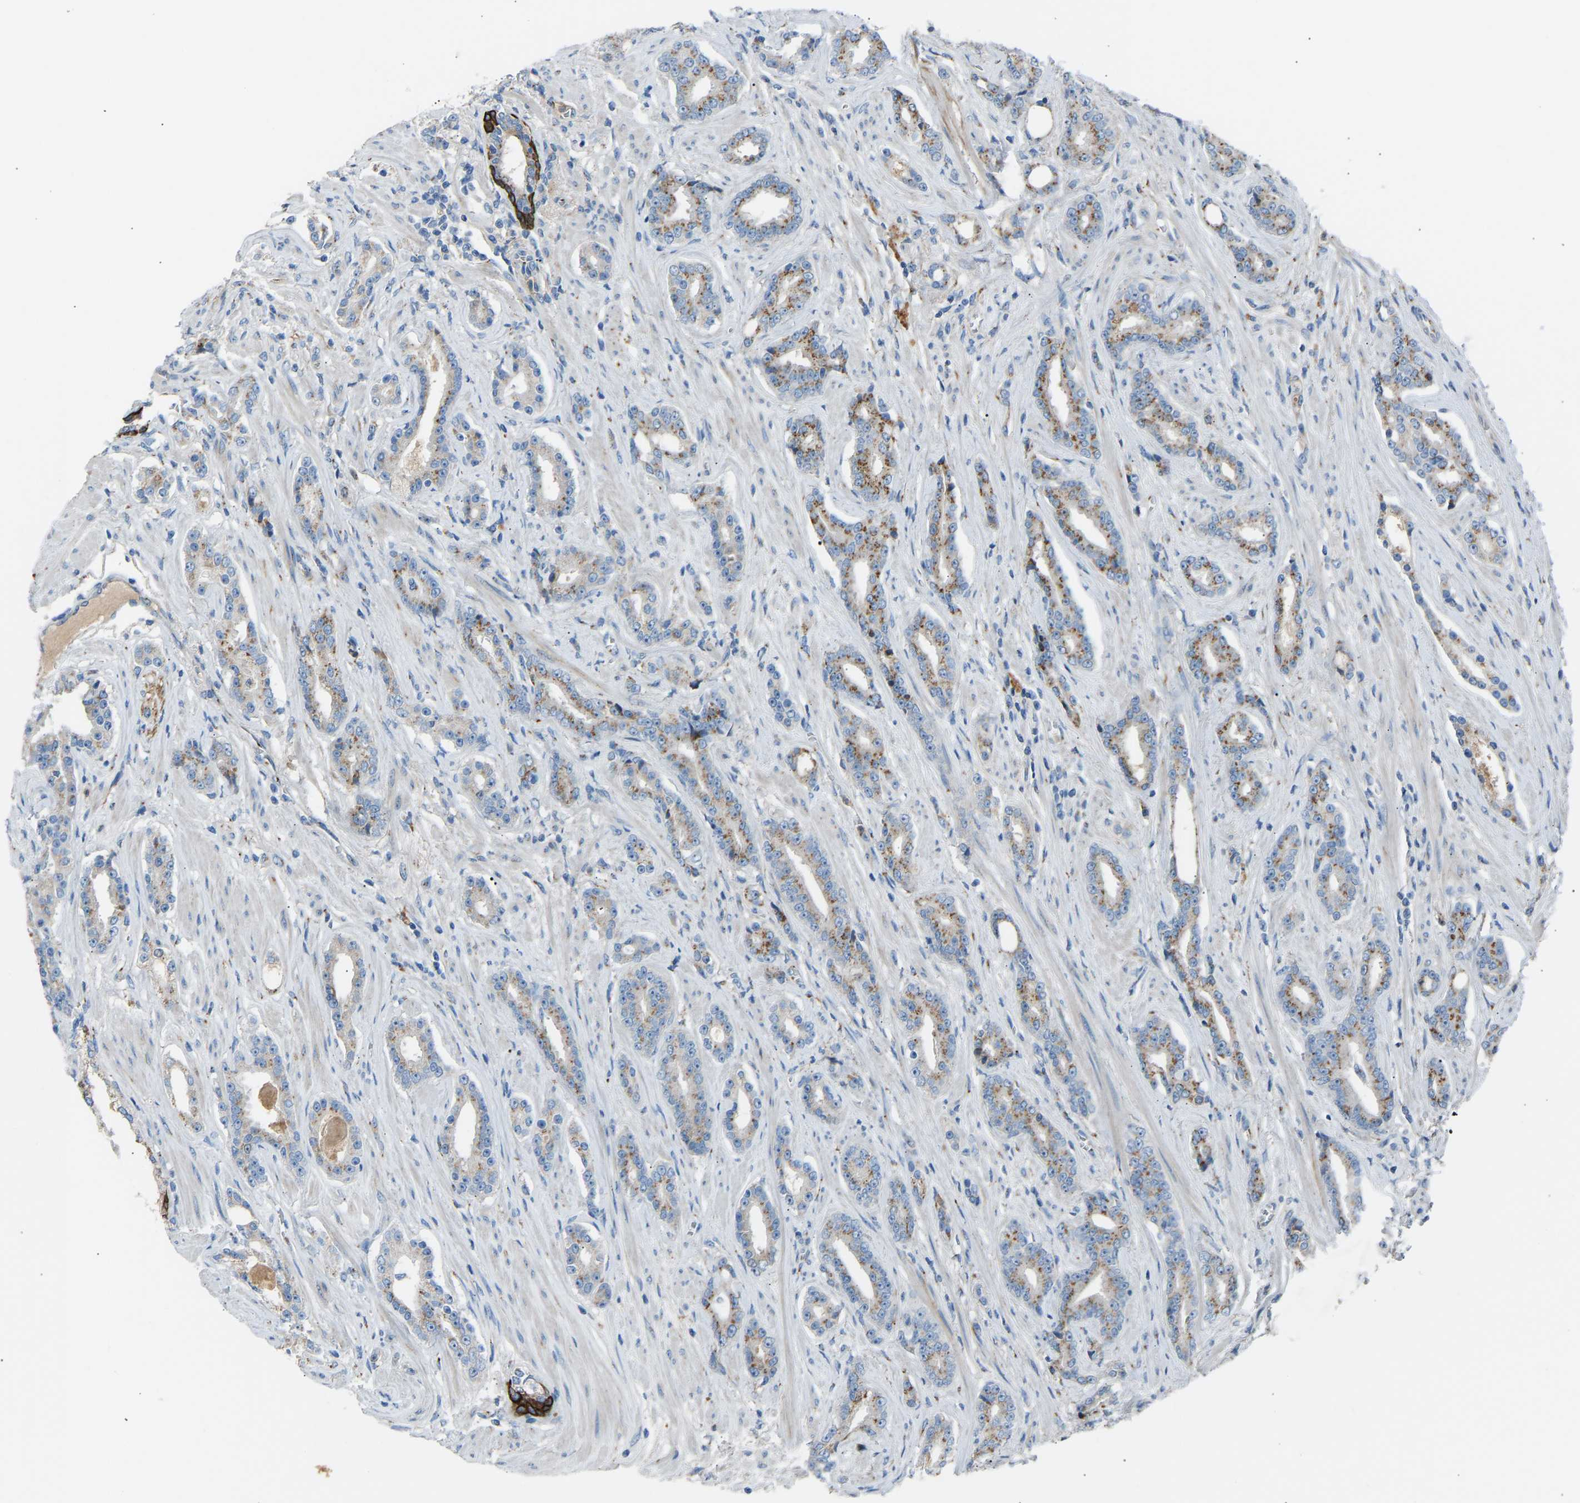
{"staining": {"intensity": "moderate", "quantity": ">75%", "location": "cytoplasmic/membranous"}, "tissue": "prostate cancer", "cell_type": "Tumor cells", "image_type": "cancer", "snomed": [{"axis": "morphology", "description": "Adenocarcinoma, High grade"}, {"axis": "topography", "description": "Prostate"}], "caption": "High-grade adenocarcinoma (prostate) stained for a protein demonstrates moderate cytoplasmic/membranous positivity in tumor cells.", "gene": "CYREN", "patient": {"sex": "male", "age": 71}}